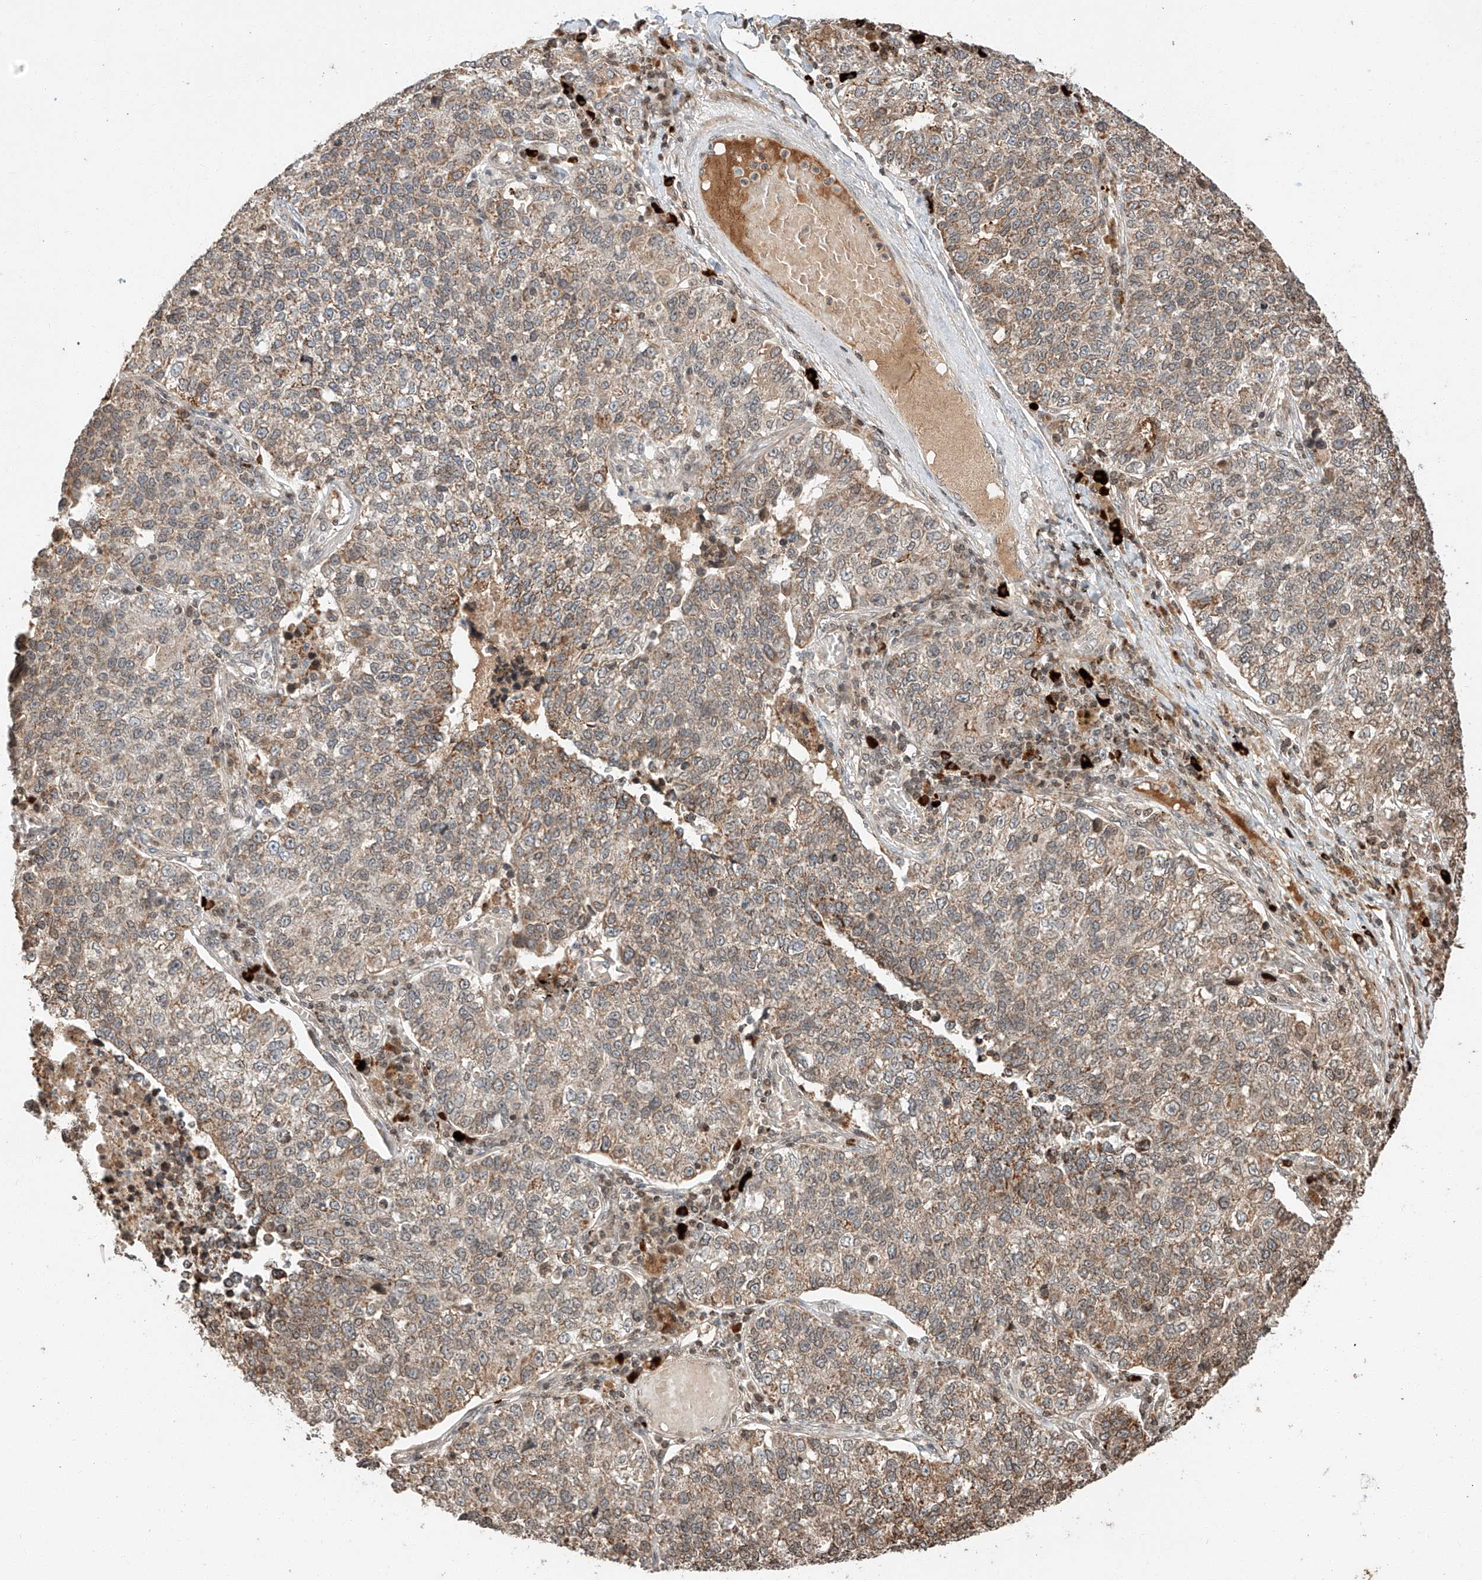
{"staining": {"intensity": "moderate", "quantity": ">75%", "location": "cytoplasmic/membranous"}, "tissue": "lung cancer", "cell_type": "Tumor cells", "image_type": "cancer", "snomed": [{"axis": "morphology", "description": "Adenocarcinoma, NOS"}, {"axis": "topography", "description": "Lung"}], "caption": "IHC (DAB) staining of human lung cancer (adenocarcinoma) shows moderate cytoplasmic/membranous protein positivity in about >75% of tumor cells. The staining was performed using DAB, with brown indicating positive protein expression. Nuclei are stained blue with hematoxylin.", "gene": "ARHGAP33", "patient": {"sex": "male", "age": 49}}